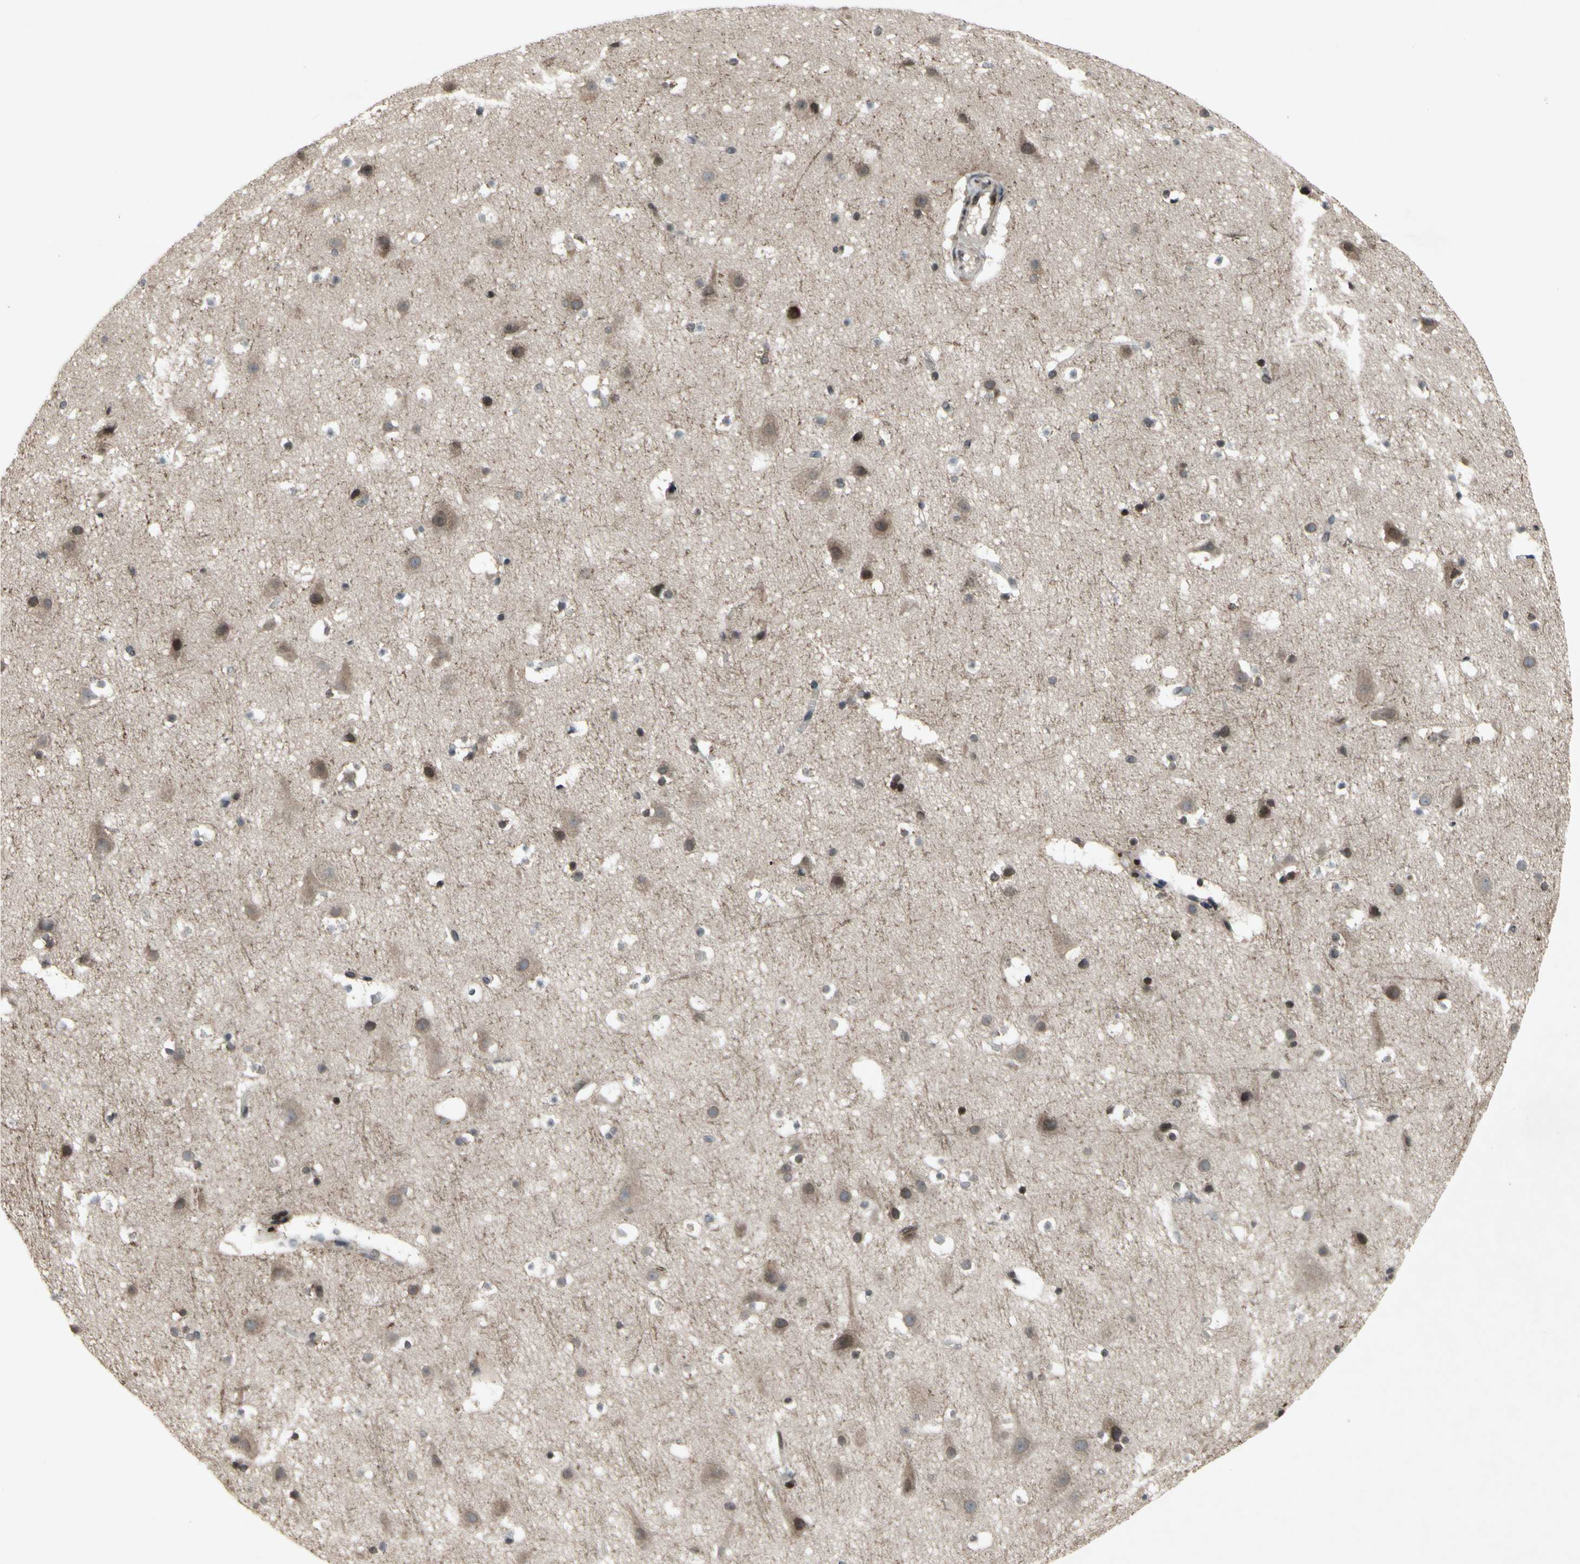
{"staining": {"intensity": "weak", "quantity": "25%-75%", "location": "cytoplasmic/membranous"}, "tissue": "cerebral cortex", "cell_type": "Endothelial cells", "image_type": "normal", "snomed": [{"axis": "morphology", "description": "Normal tissue, NOS"}, {"axis": "topography", "description": "Cerebral cortex"}], "caption": "Weak cytoplasmic/membranous protein staining is identified in about 25%-75% of endothelial cells in cerebral cortex.", "gene": "XPO1", "patient": {"sex": "male", "age": 45}}